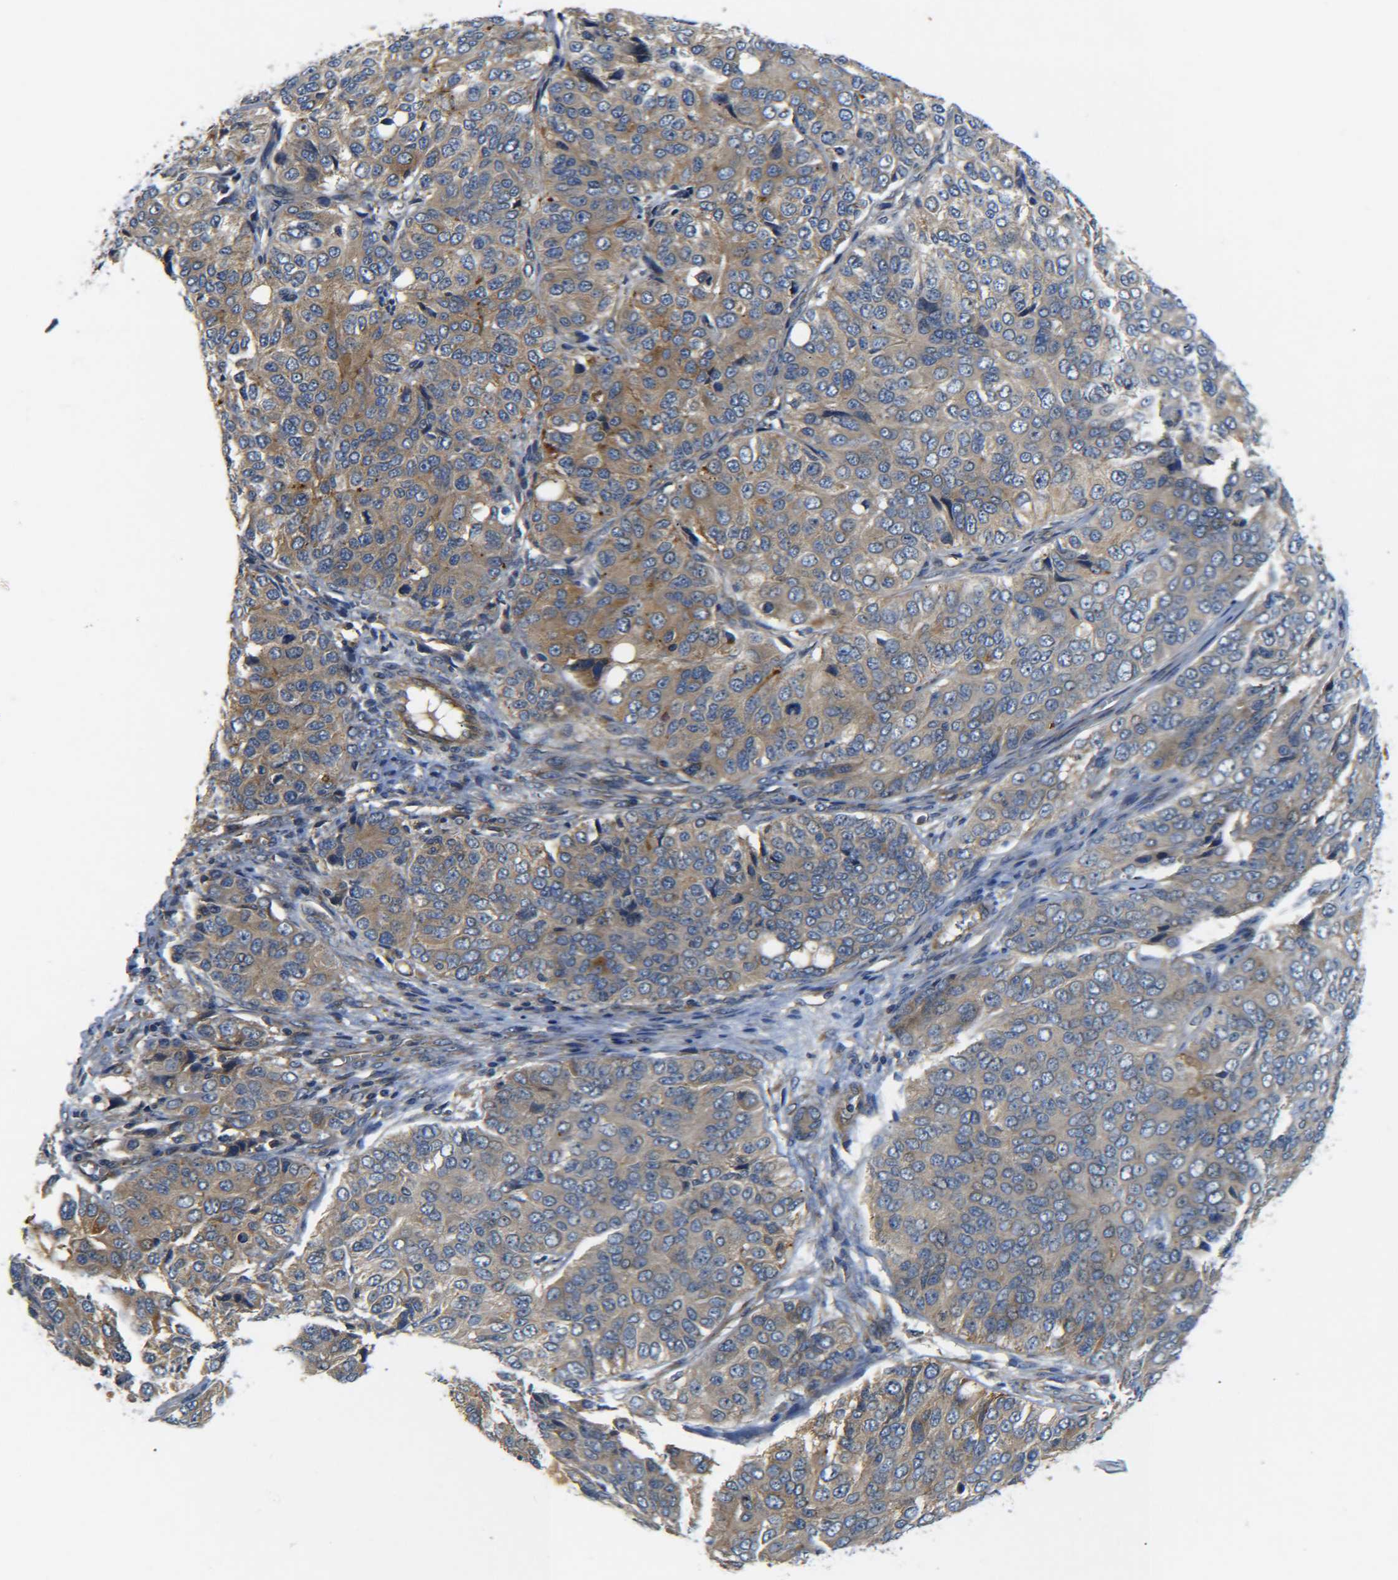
{"staining": {"intensity": "moderate", "quantity": ">75%", "location": "cytoplasmic/membranous"}, "tissue": "ovarian cancer", "cell_type": "Tumor cells", "image_type": "cancer", "snomed": [{"axis": "morphology", "description": "Carcinoma, endometroid"}, {"axis": "topography", "description": "Ovary"}], "caption": "There is medium levels of moderate cytoplasmic/membranous staining in tumor cells of ovarian cancer, as demonstrated by immunohistochemical staining (brown color).", "gene": "LRCH3", "patient": {"sex": "female", "age": 51}}